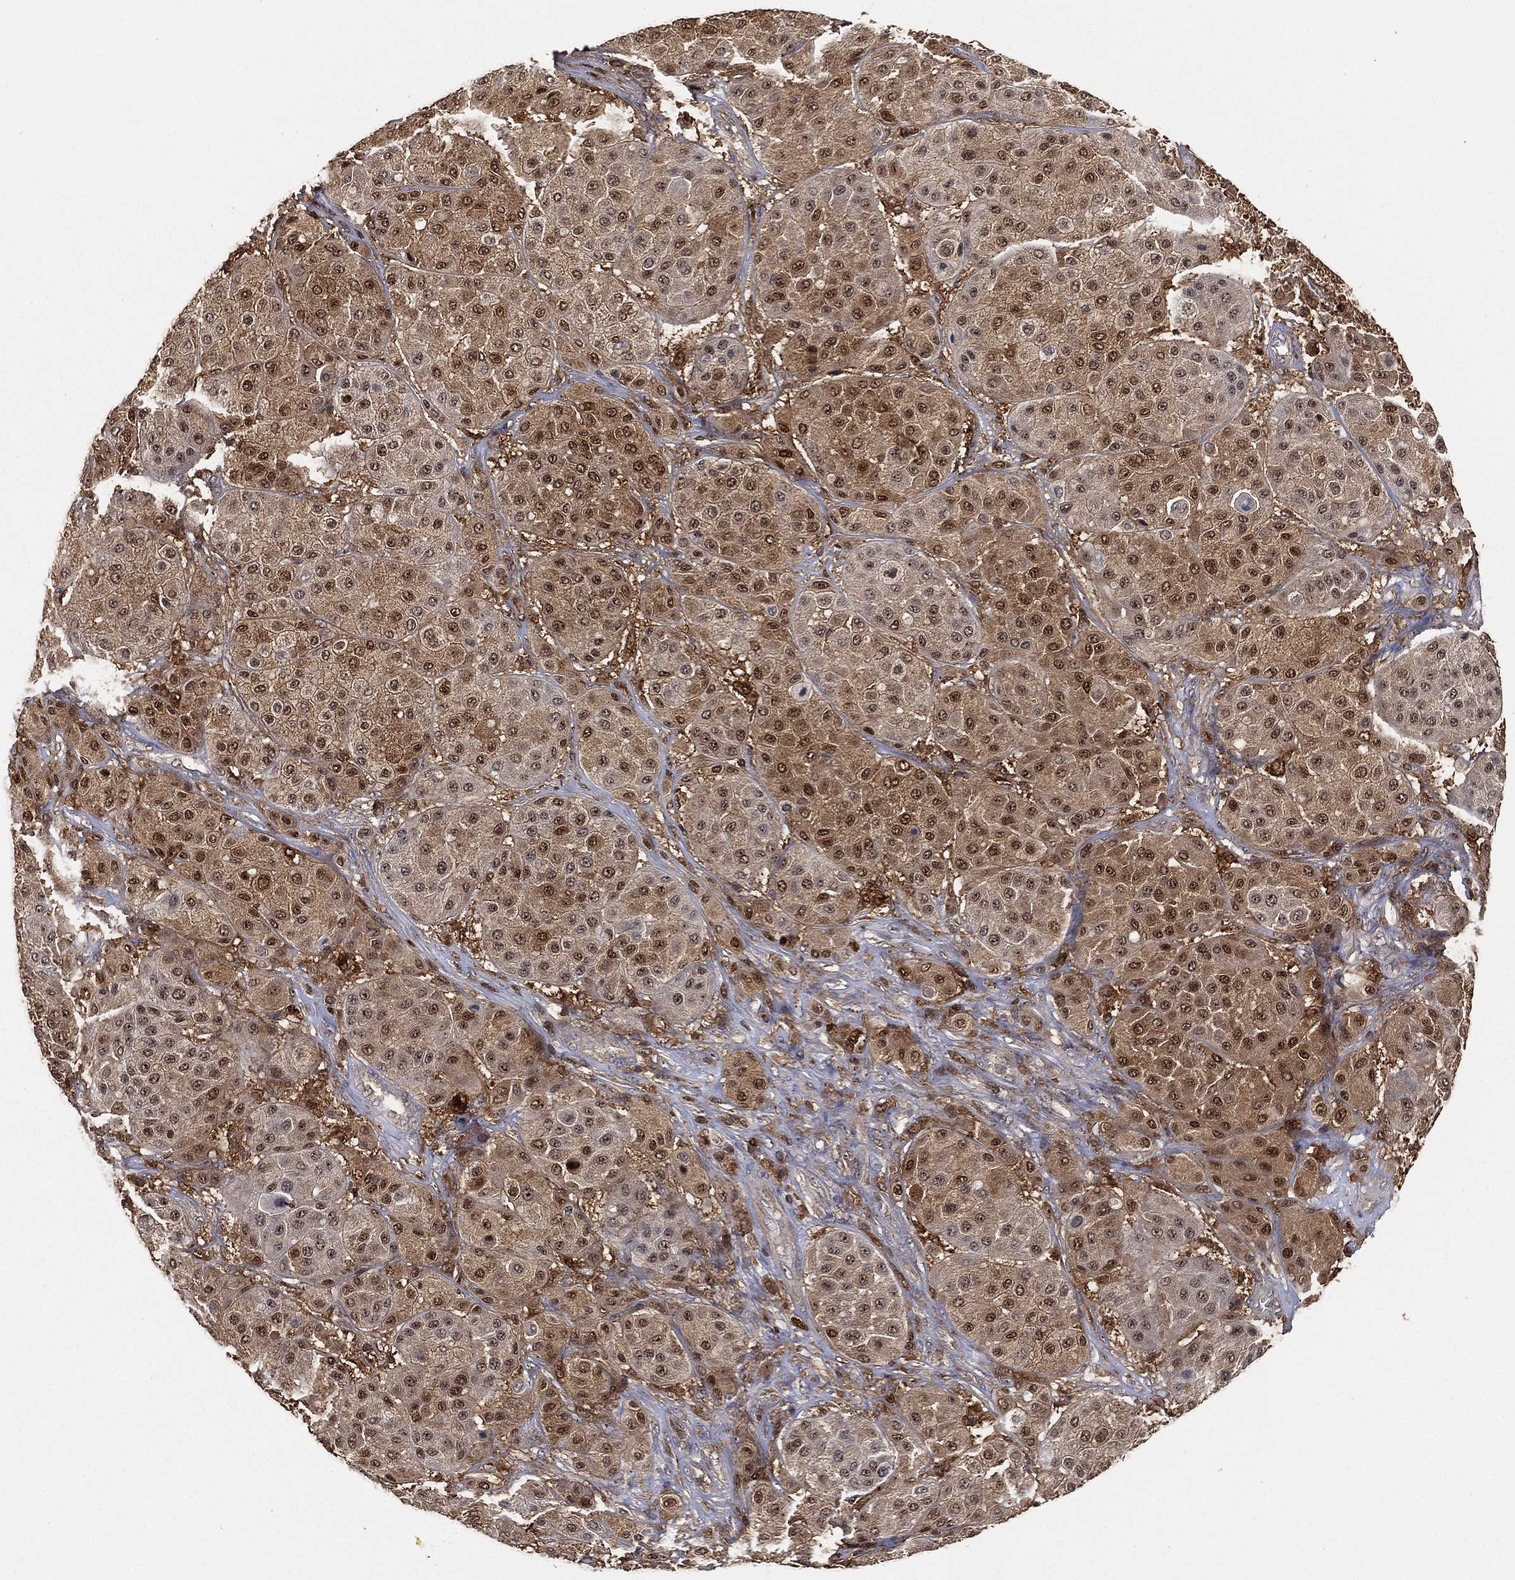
{"staining": {"intensity": "moderate", "quantity": ">75%", "location": "cytoplasmic/membranous,nuclear"}, "tissue": "melanoma", "cell_type": "Tumor cells", "image_type": "cancer", "snomed": [{"axis": "morphology", "description": "Malignant melanoma, Metastatic site"}, {"axis": "topography", "description": "Smooth muscle"}], "caption": "About >75% of tumor cells in melanoma display moderate cytoplasmic/membranous and nuclear protein positivity as visualized by brown immunohistochemical staining.", "gene": "CRYL1", "patient": {"sex": "male", "age": 41}}